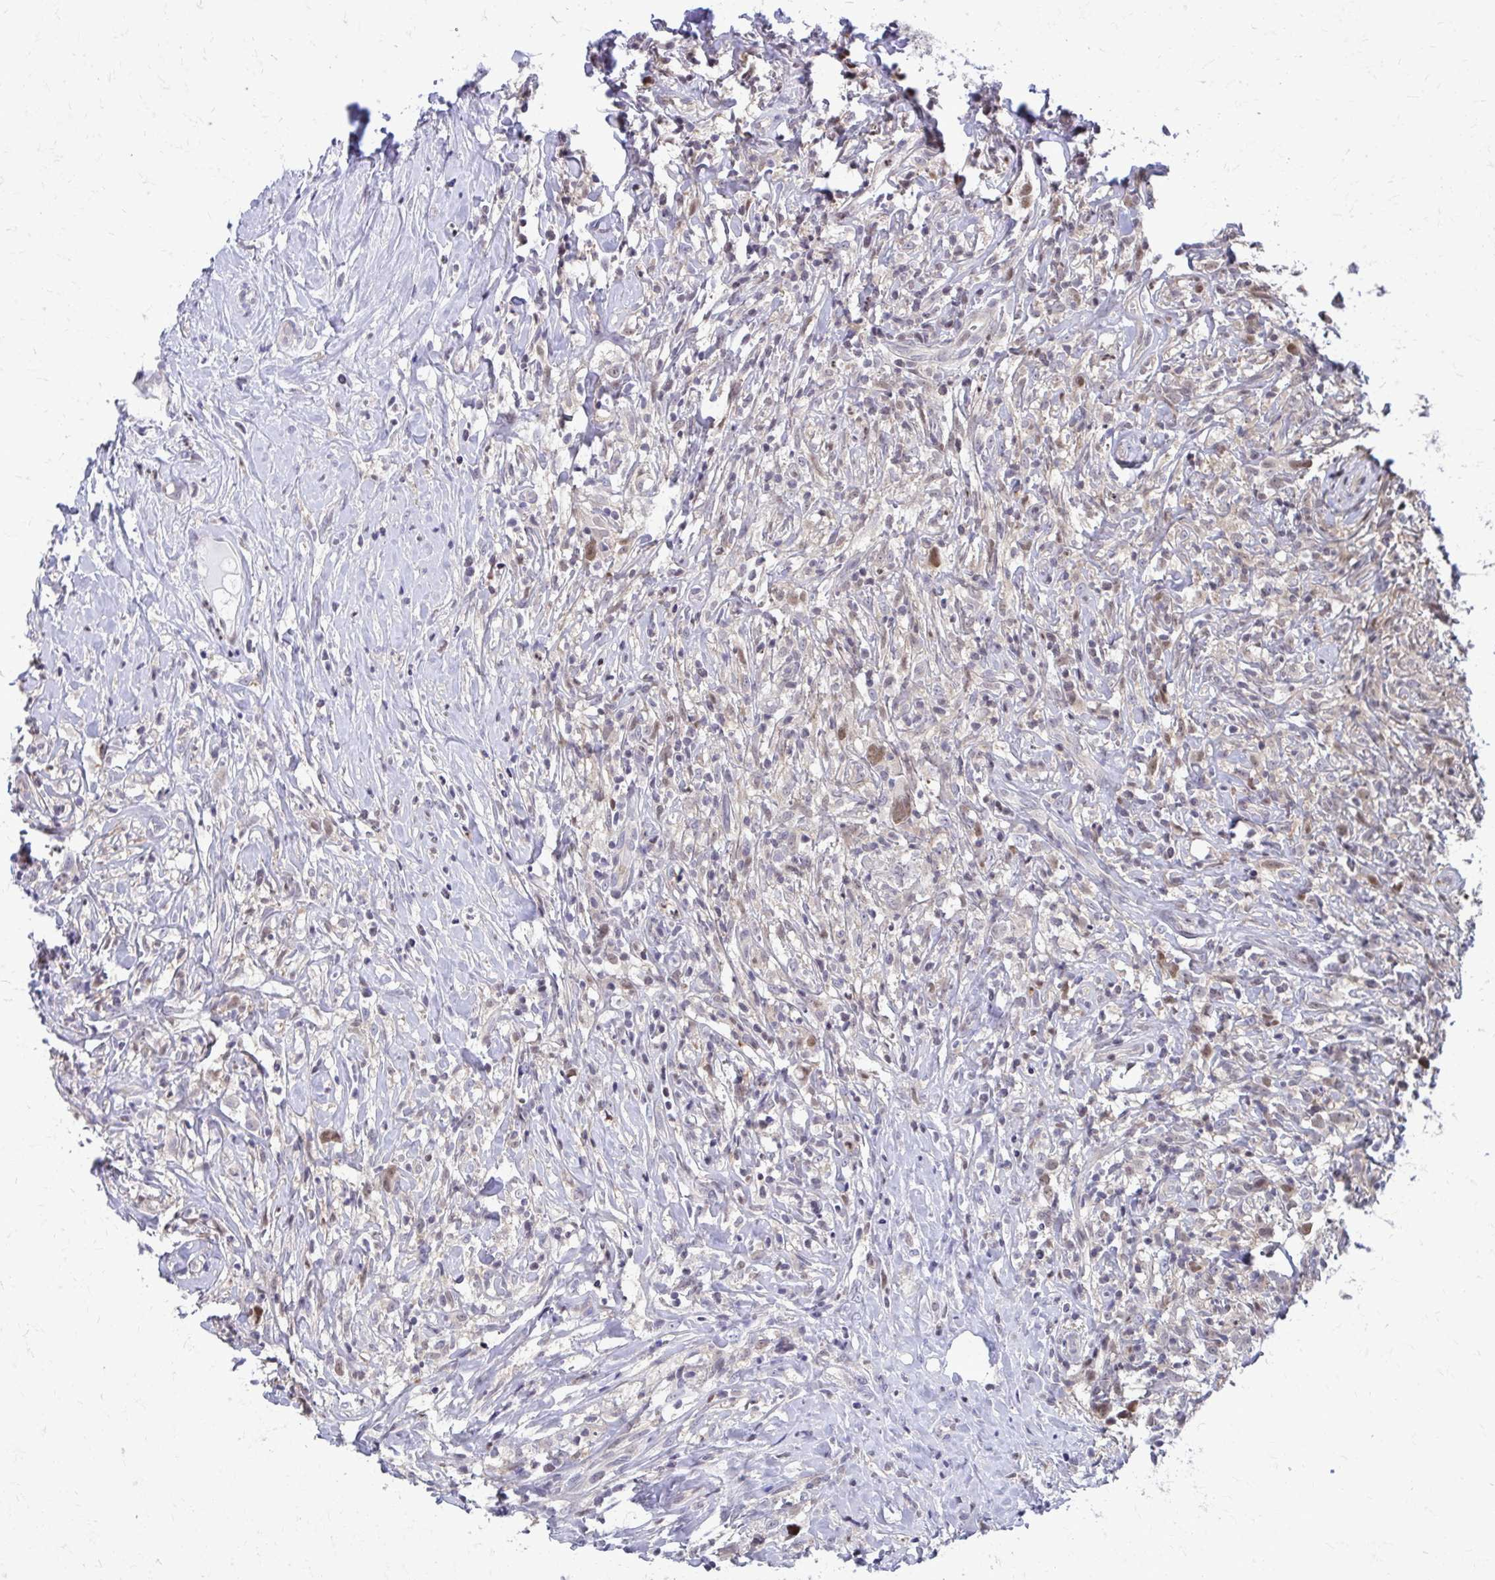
{"staining": {"intensity": "negative", "quantity": "none", "location": "none"}, "tissue": "lymphoma", "cell_type": "Tumor cells", "image_type": "cancer", "snomed": [{"axis": "morphology", "description": "Hodgkin's disease, NOS"}, {"axis": "topography", "description": "No Tissue"}], "caption": "This image is of Hodgkin's disease stained with immunohistochemistry to label a protein in brown with the nuclei are counter-stained blue. There is no positivity in tumor cells.", "gene": "ANKRD30B", "patient": {"sex": "female", "age": 21}}